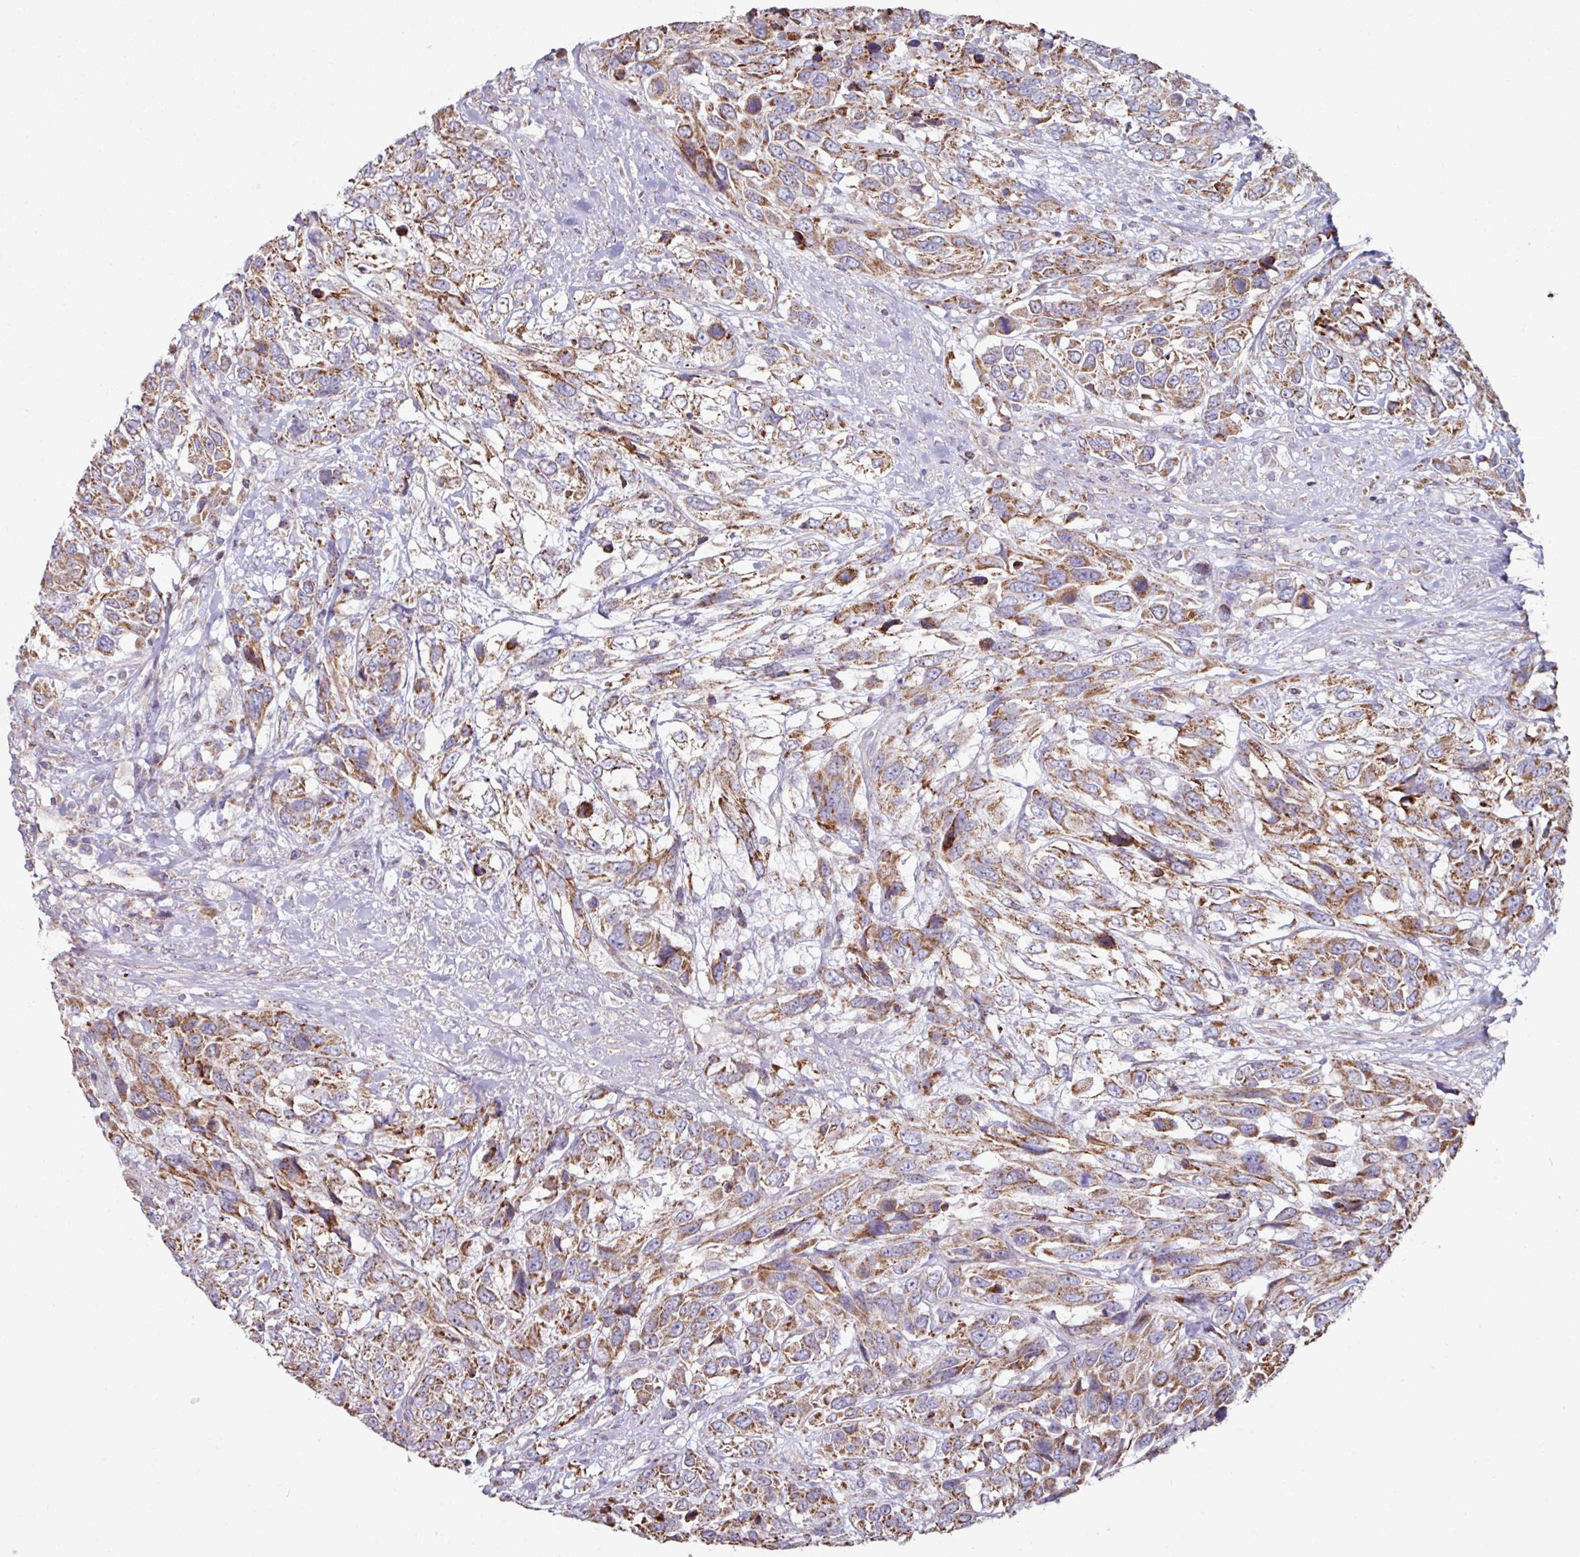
{"staining": {"intensity": "moderate", "quantity": ">75%", "location": "cytoplasmic/membranous"}, "tissue": "urothelial cancer", "cell_type": "Tumor cells", "image_type": "cancer", "snomed": [{"axis": "morphology", "description": "Urothelial carcinoma, High grade"}, {"axis": "topography", "description": "Urinary bladder"}], "caption": "Urothelial cancer stained for a protein reveals moderate cytoplasmic/membranous positivity in tumor cells.", "gene": "OR2D3", "patient": {"sex": "female", "age": 70}}